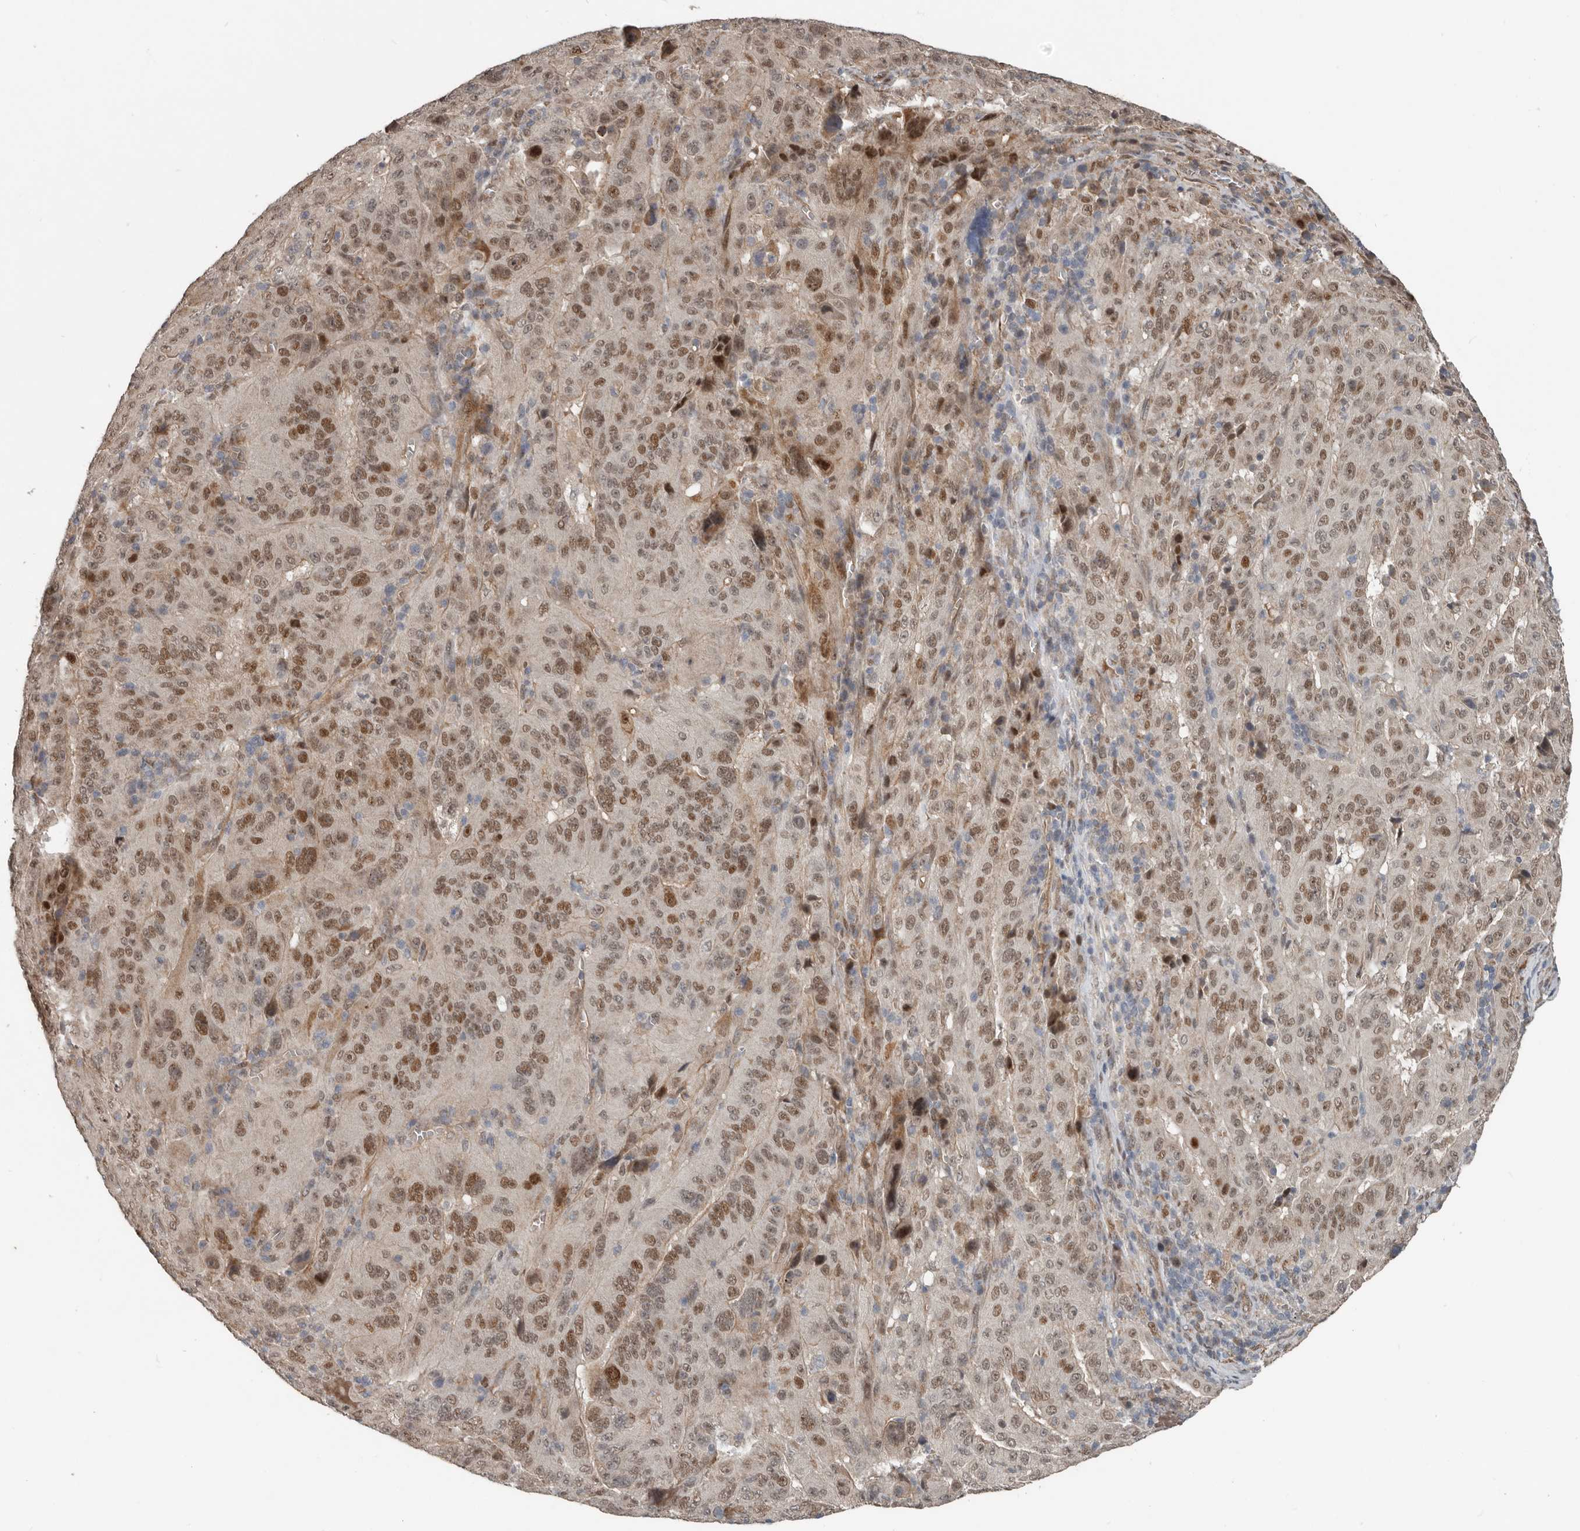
{"staining": {"intensity": "strong", "quantity": "25%-75%", "location": "nuclear"}, "tissue": "pancreatic cancer", "cell_type": "Tumor cells", "image_type": "cancer", "snomed": [{"axis": "morphology", "description": "Adenocarcinoma, NOS"}, {"axis": "topography", "description": "Pancreas"}], "caption": "Immunohistochemical staining of human adenocarcinoma (pancreatic) shows high levels of strong nuclear protein staining in about 25%-75% of tumor cells.", "gene": "YOD1", "patient": {"sex": "male", "age": 63}}